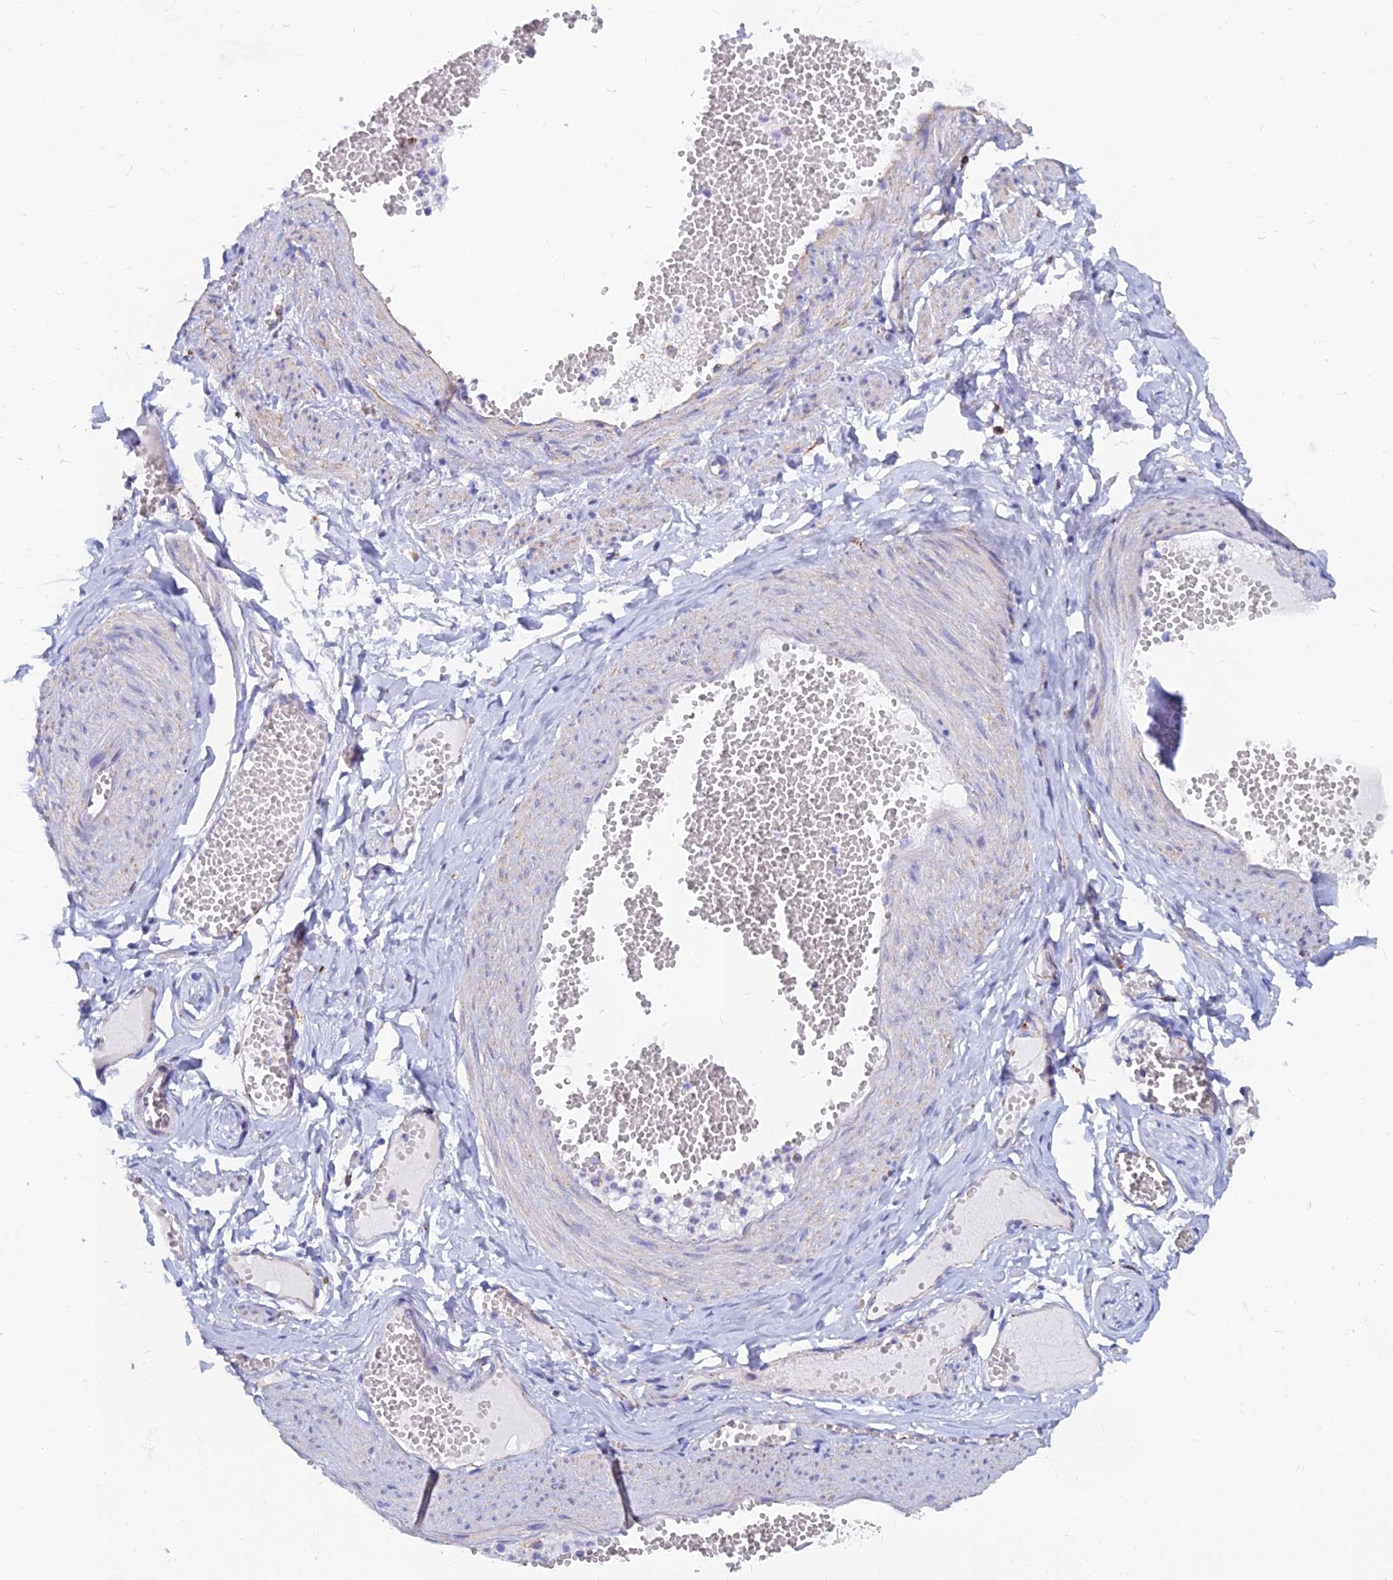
{"staining": {"intensity": "negative", "quantity": "none", "location": "none"}, "tissue": "soft tissue", "cell_type": "Fibroblasts", "image_type": "normal", "snomed": [{"axis": "morphology", "description": "Normal tissue, NOS"}, {"axis": "topography", "description": "Smooth muscle"}, {"axis": "topography", "description": "Peripheral nerve tissue"}], "caption": "This is an immunohistochemistry micrograph of normal human soft tissue. There is no positivity in fibroblasts.", "gene": "SPNS1", "patient": {"sex": "female", "age": 39}}